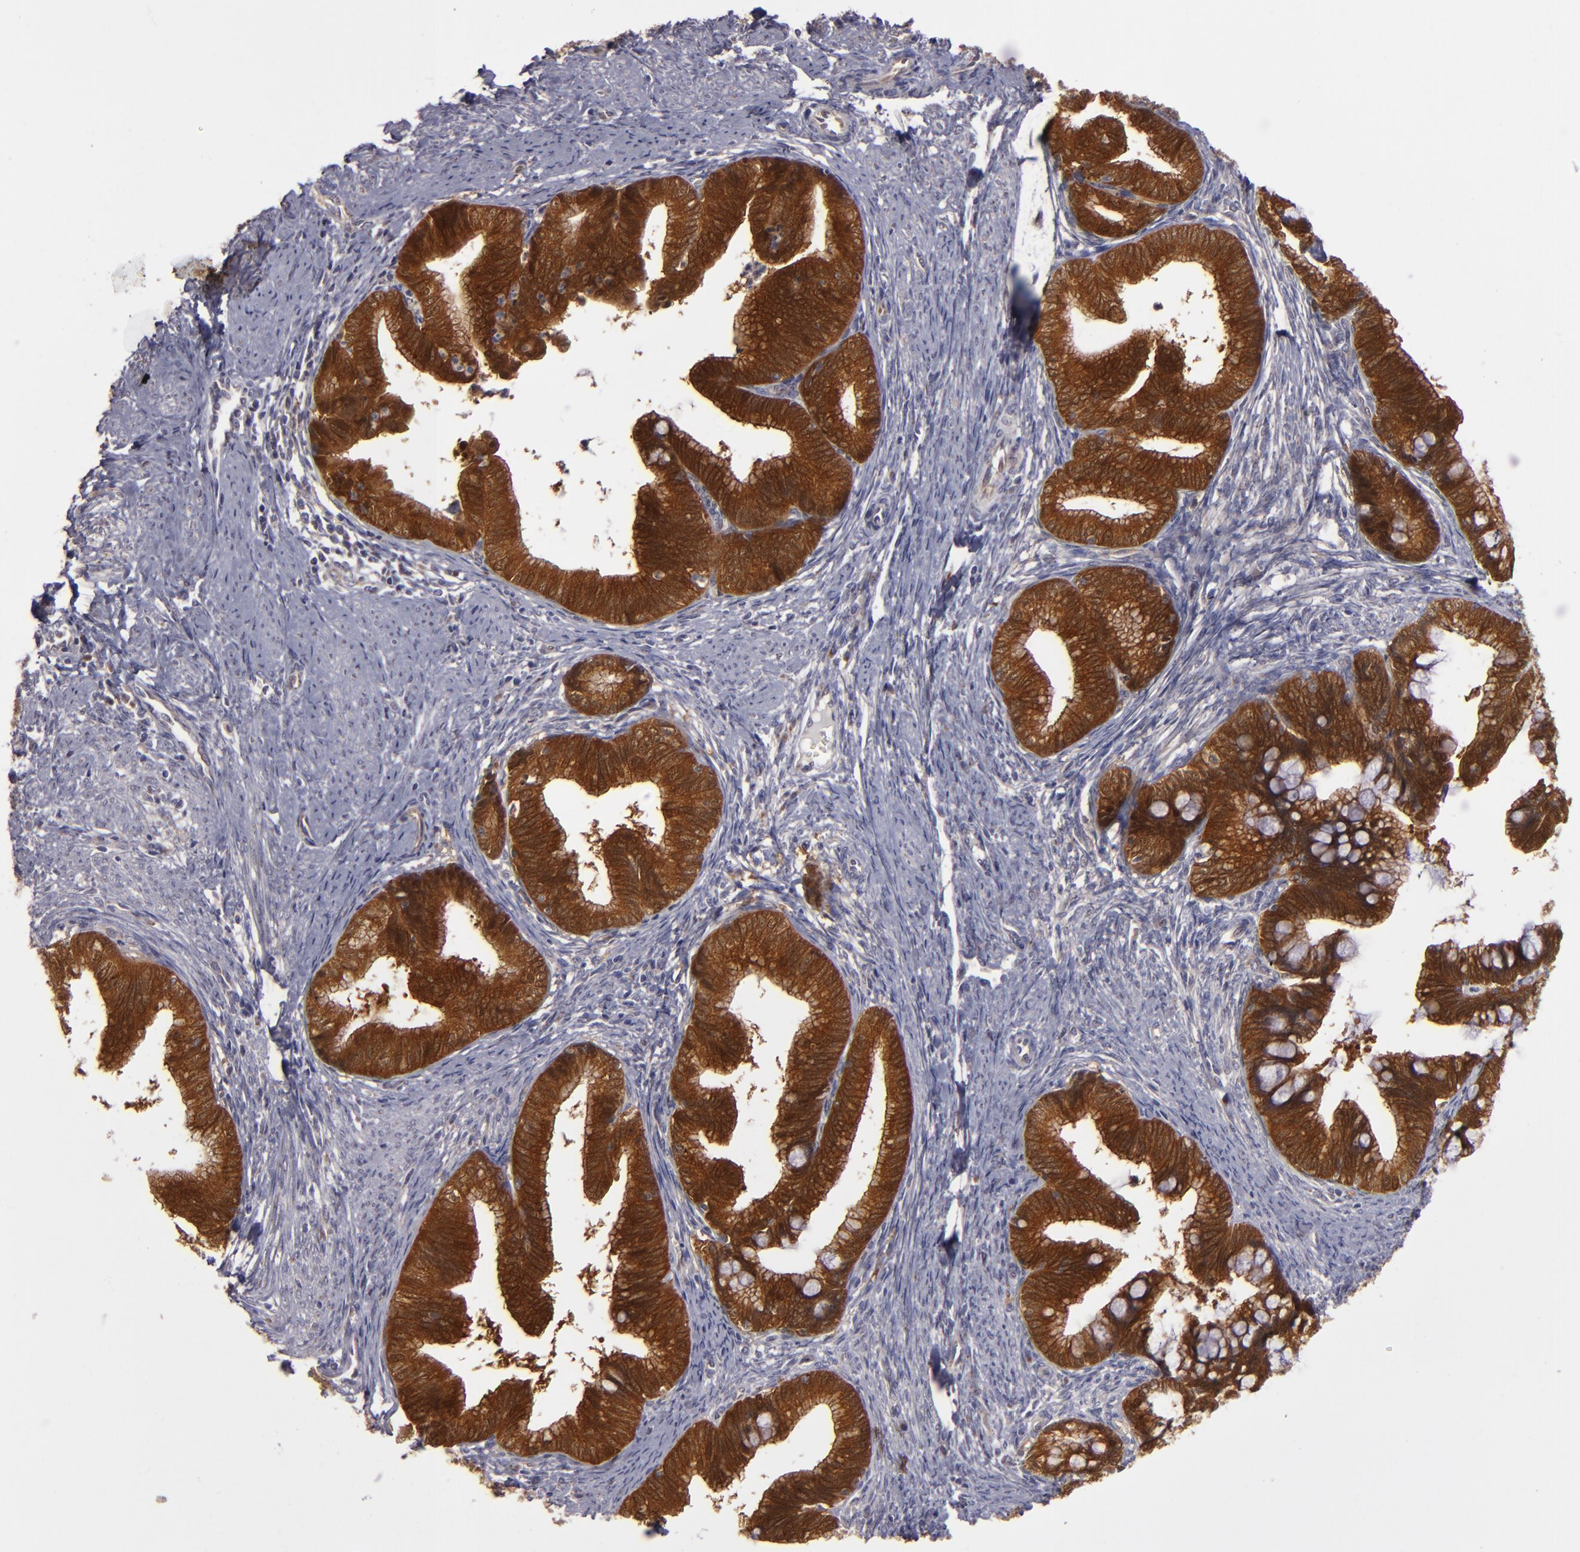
{"staining": {"intensity": "strong", "quantity": ">75%", "location": "cytoplasmic/membranous"}, "tissue": "cervical cancer", "cell_type": "Tumor cells", "image_type": "cancer", "snomed": [{"axis": "morphology", "description": "Adenocarcinoma, NOS"}, {"axis": "topography", "description": "Cervix"}], "caption": "Adenocarcinoma (cervical) stained with DAB (3,3'-diaminobenzidine) immunohistochemistry shows high levels of strong cytoplasmic/membranous expression in approximately >75% of tumor cells. Using DAB (brown) and hematoxylin (blue) stains, captured at high magnification using brightfield microscopy.", "gene": "SH2D4A", "patient": {"sex": "female", "age": 36}}